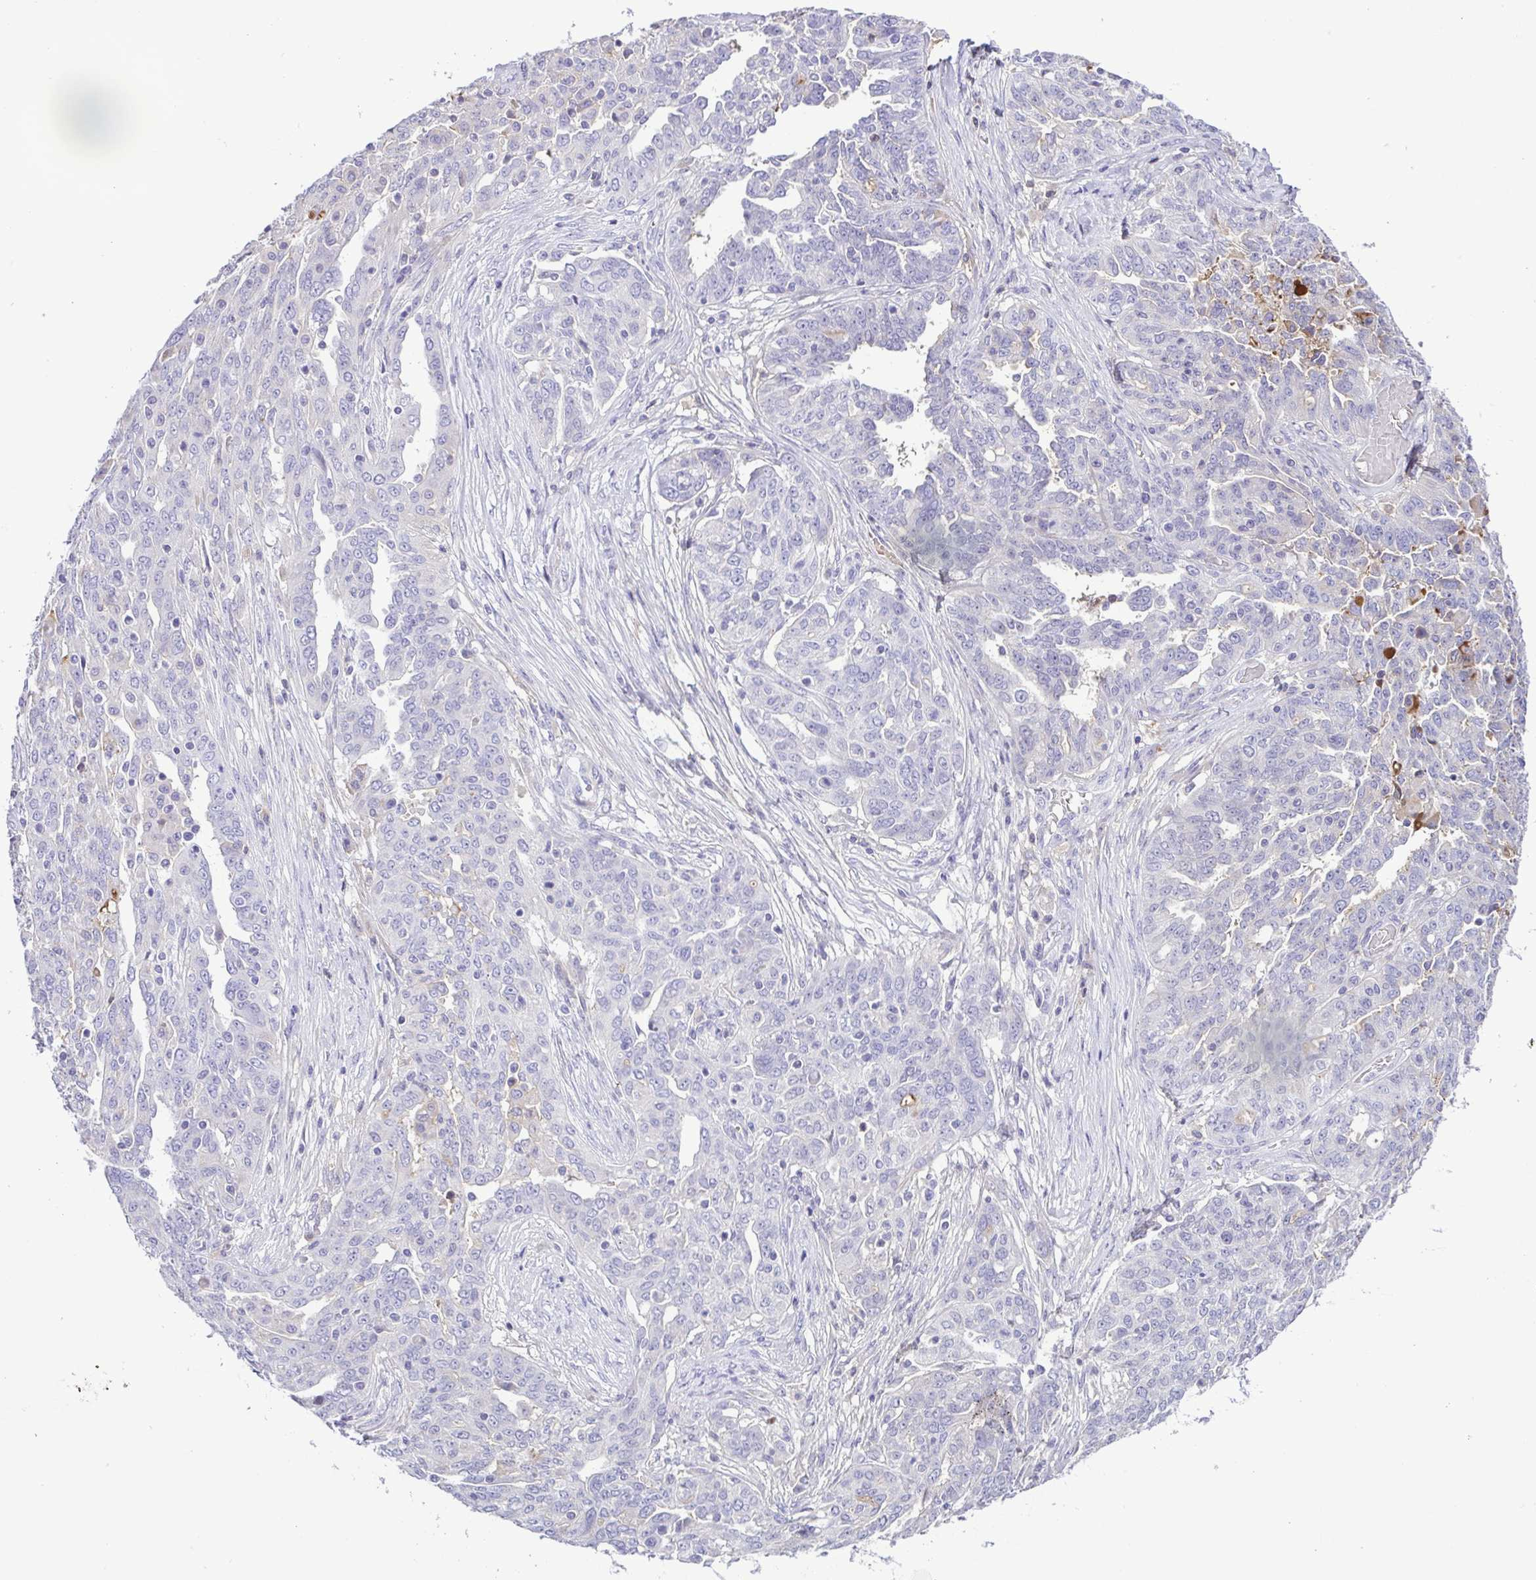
{"staining": {"intensity": "negative", "quantity": "none", "location": "none"}, "tissue": "ovarian cancer", "cell_type": "Tumor cells", "image_type": "cancer", "snomed": [{"axis": "morphology", "description": "Cystadenocarcinoma, serous, NOS"}, {"axis": "topography", "description": "Ovary"}], "caption": "An image of human serous cystadenocarcinoma (ovarian) is negative for staining in tumor cells. (Stains: DAB IHC with hematoxylin counter stain, Microscopy: brightfield microscopy at high magnification).", "gene": "IGFL1", "patient": {"sex": "female", "age": 67}}